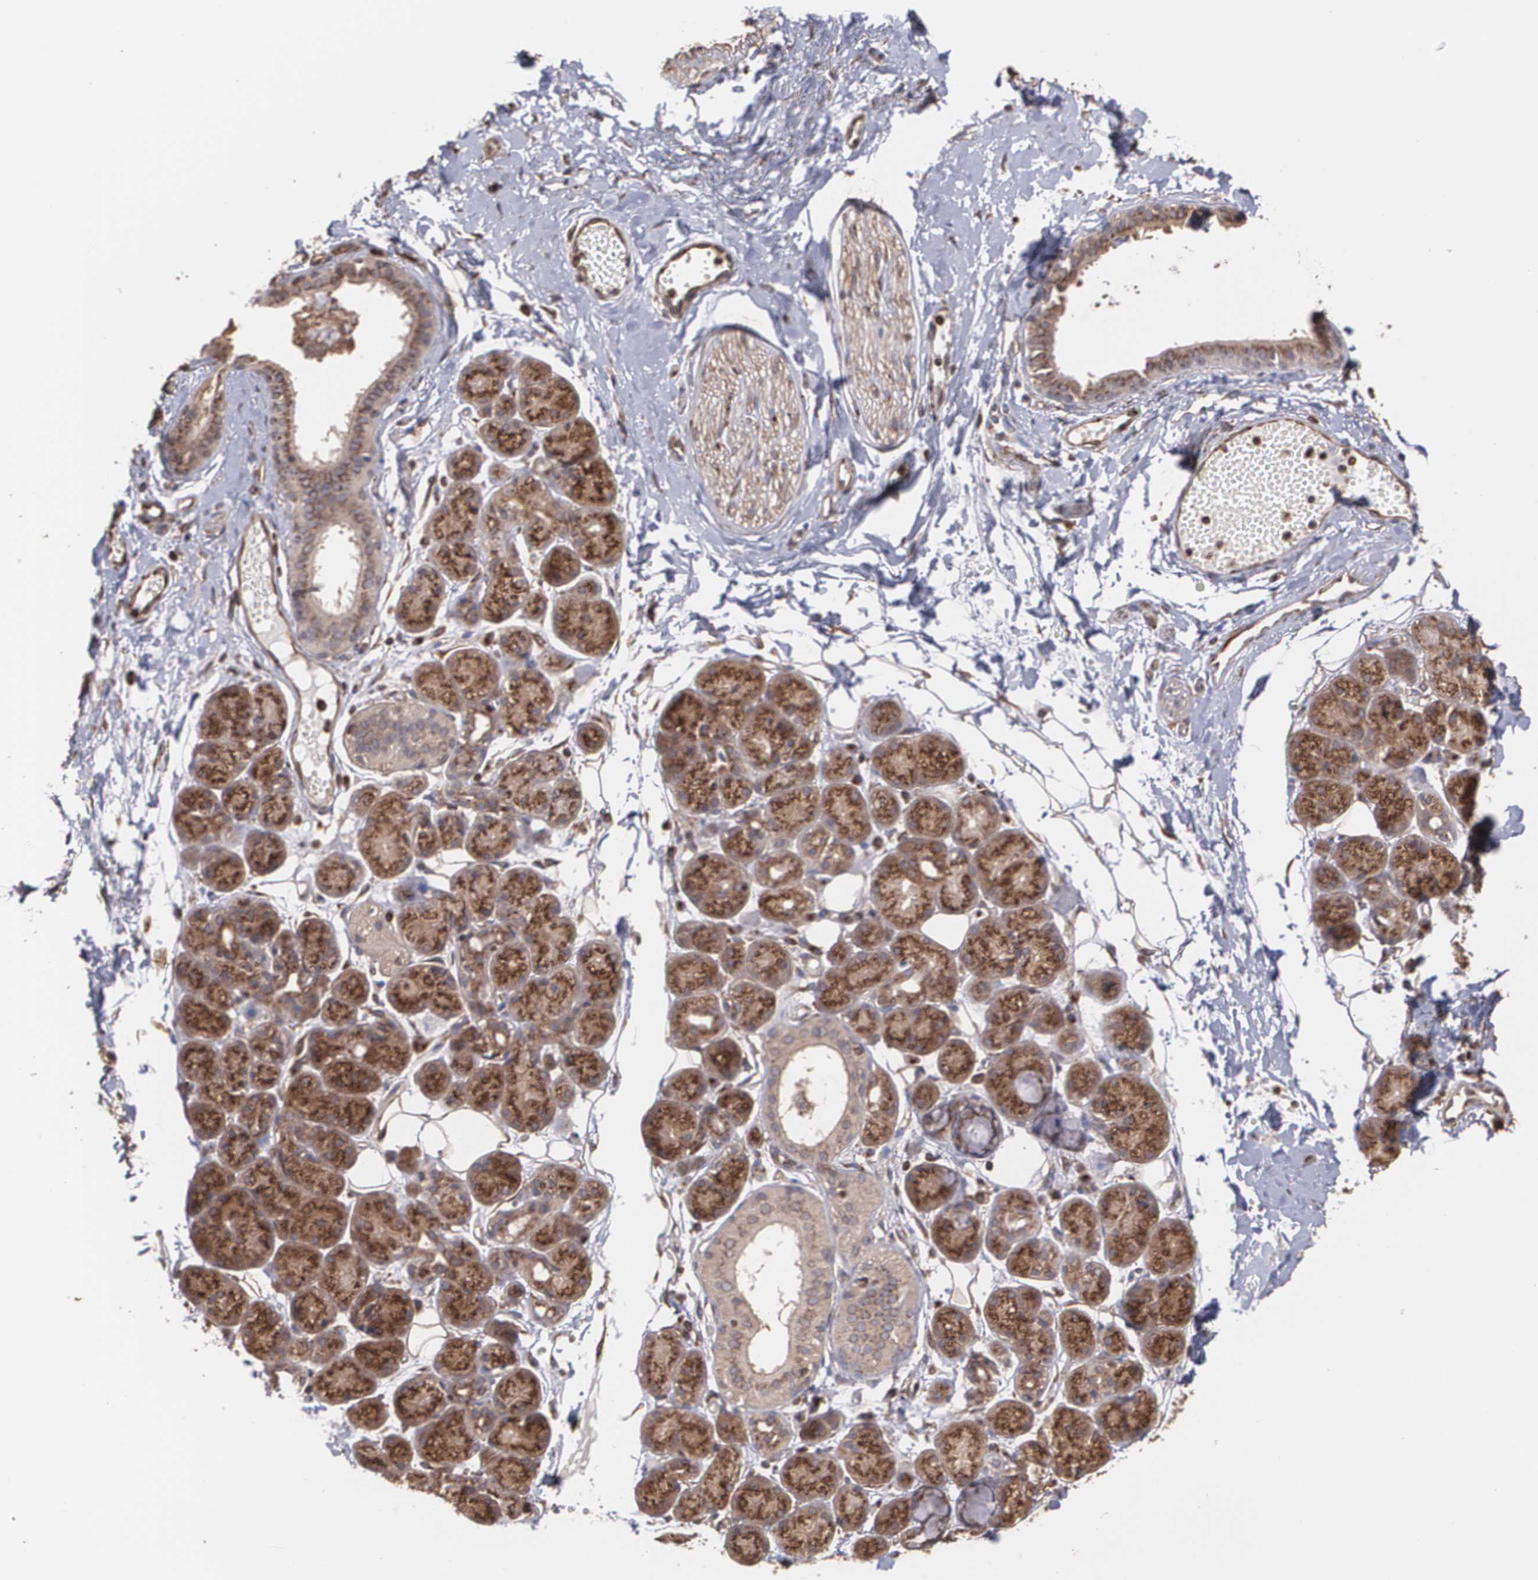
{"staining": {"intensity": "strong", "quantity": ">75%", "location": "cytoplasmic/membranous"}, "tissue": "salivary gland", "cell_type": "Glandular cells", "image_type": "normal", "snomed": [{"axis": "morphology", "description": "Normal tissue, NOS"}, {"axis": "topography", "description": "Skeletal muscle"}, {"axis": "topography", "description": "Oral tissue"}, {"axis": "topography", "description": "Salivary gland"}, {"axis": "topography", "description": "Peripheral nerve tissue"}], "caption": "Immunohistochemistry of unremarkable salivary gland exhibits high levels of strong cytoplasmic/membranous staining in about >75% of glandular cells. (DAB (3,3'-diaminobenzidine) IHC, brown staining for protein, blue staining for nuclei).", "gene": "TRIP11", "patient": {"sex": "male", "age": 54}}